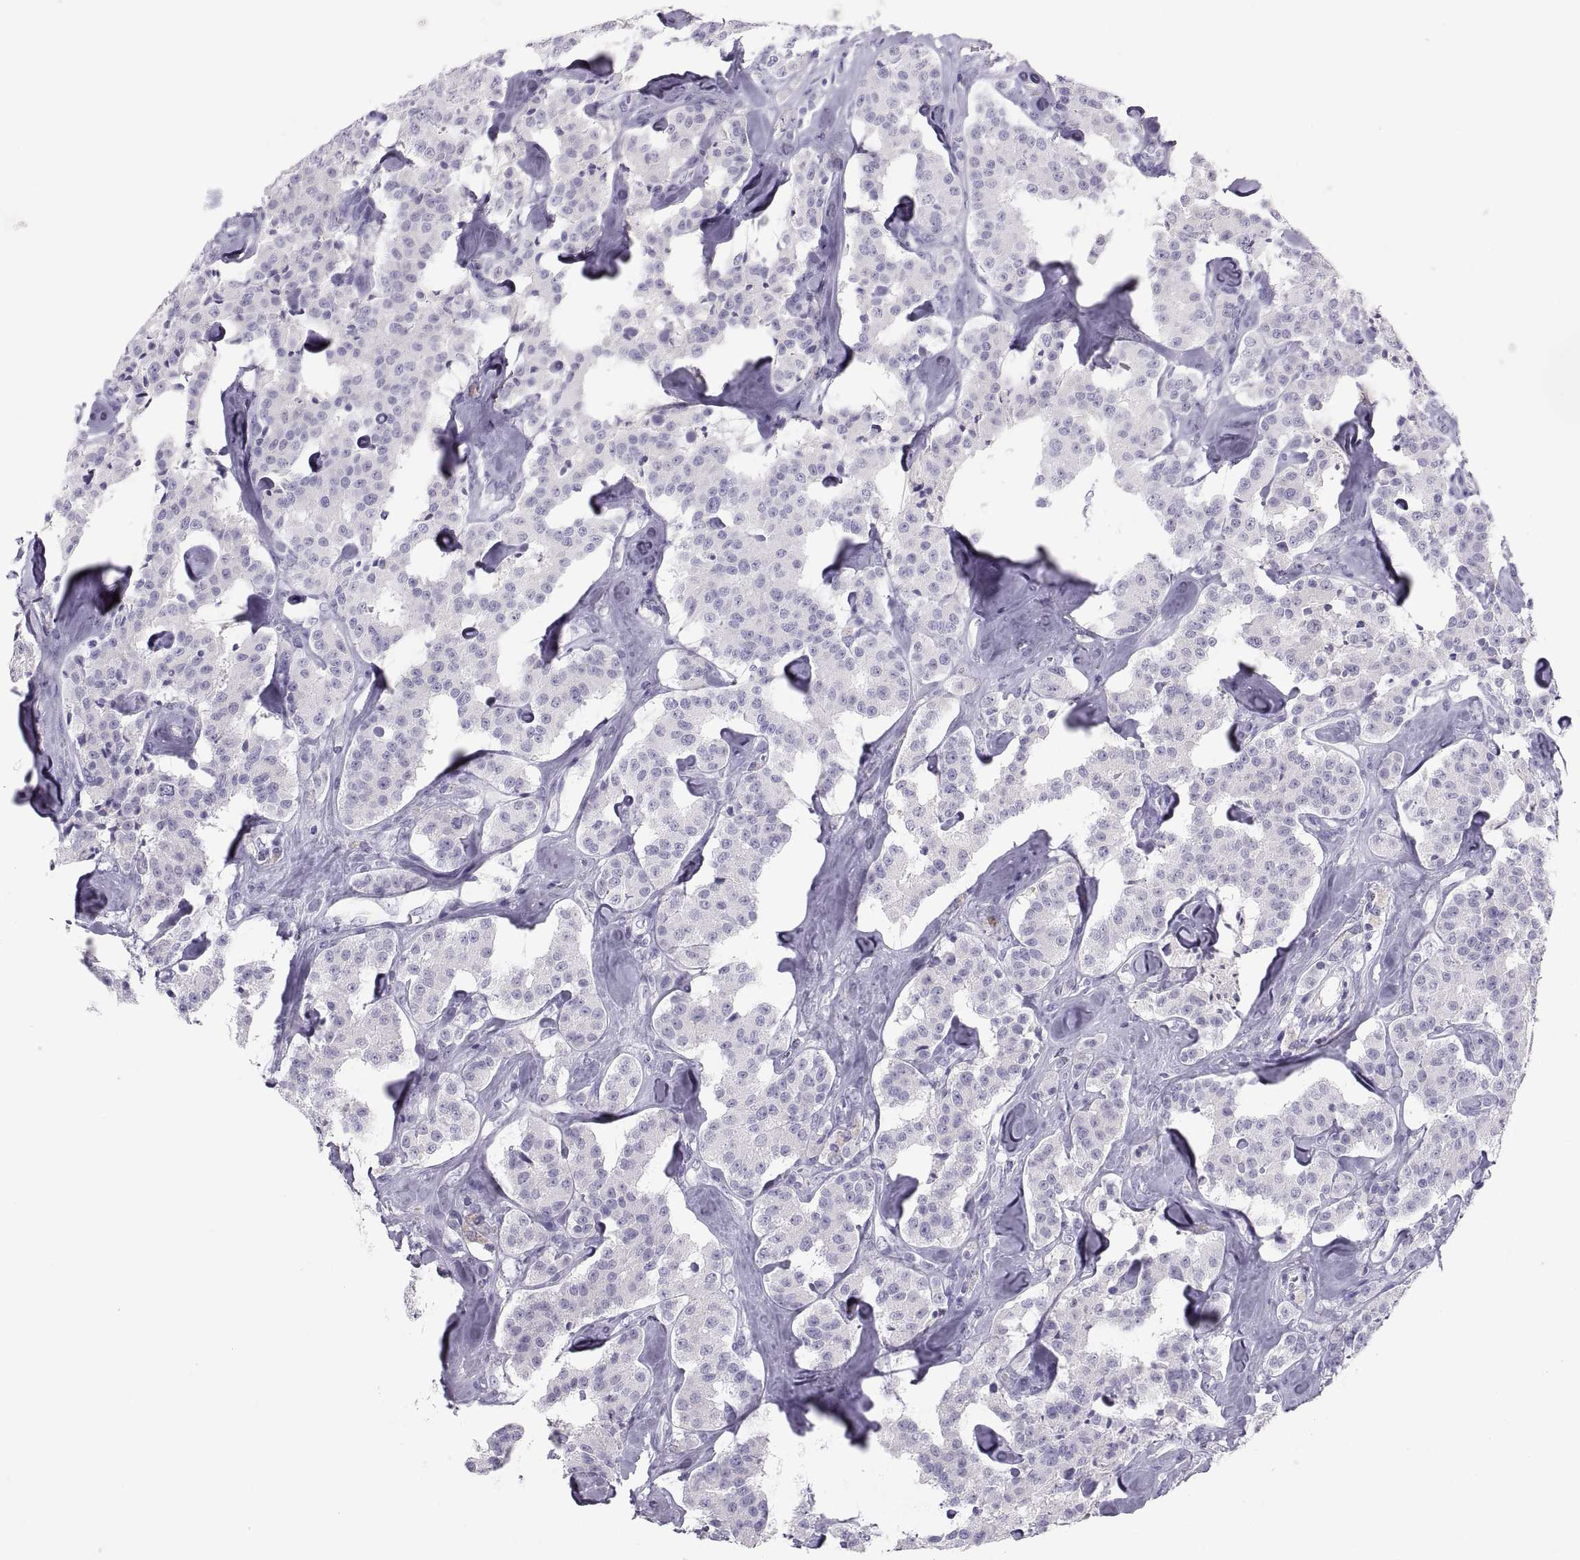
{"staining": {"intensity": "weak", "quantity": "<25%", "location": "cytoplasmic/membranous"}, "tissue": "carcinoid", "cell_type": "Tumor cells", "image_type": "cancer", "snomed": [{"axis": "morphology", "description": "Carcinoid, malignant, NOS"}, {"axis": "topography", "description": "Pancreas"}], "caption": "An IHC photomicrograph of carcinoid (malignant) is shown. There is no staining in tumor cells of carcinoid (malignant).", "gene": "MAGEB2", "patient": {"sex": "male", "age": 41}}